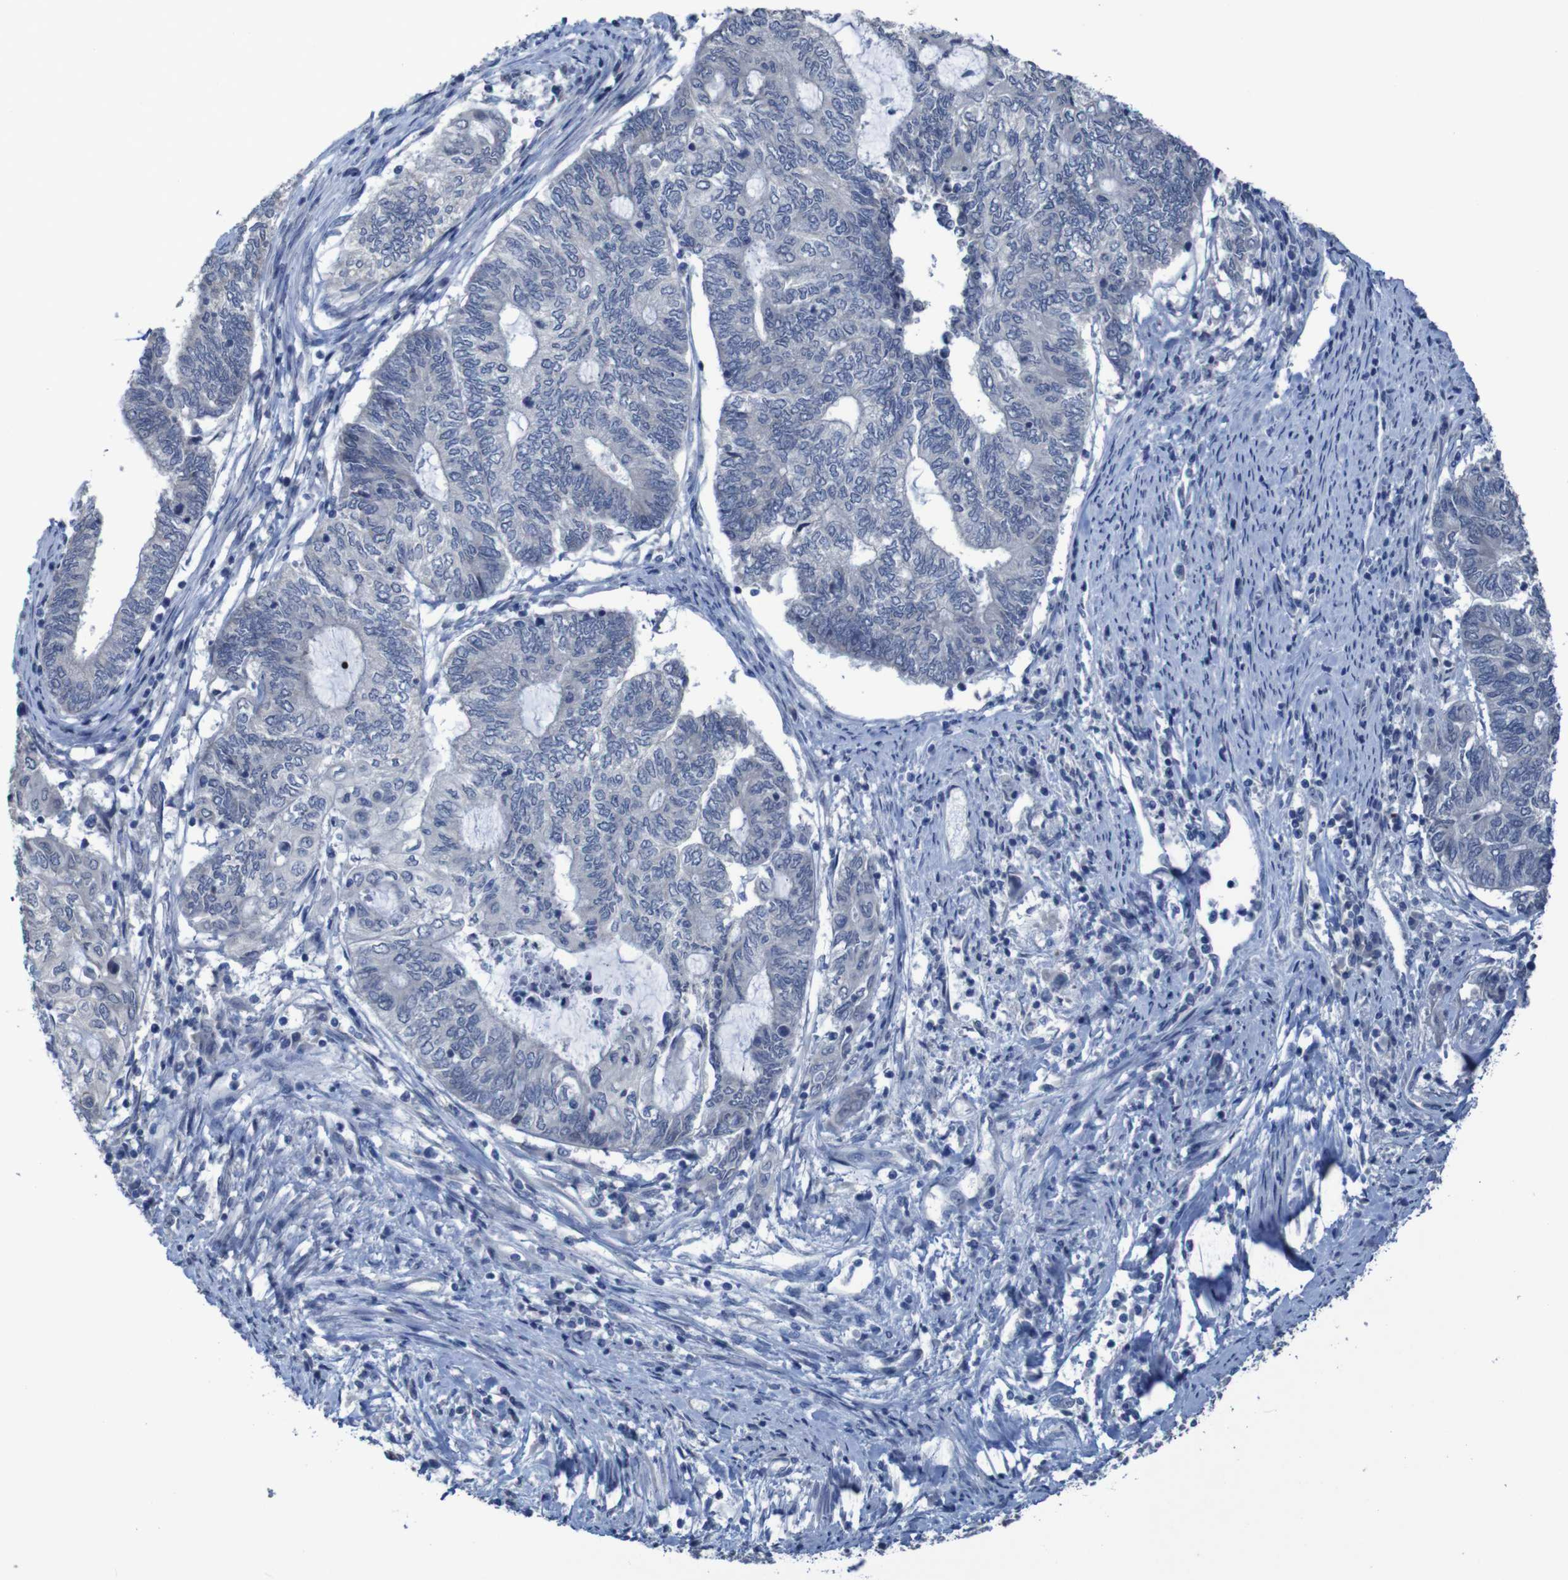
{"staining": {"intensity": "negative", "quantity": "none", "location": "none"}, "tissue": "endometrial cancer", "cell_type": "Tumor cells", "image_type": "cancer", "snomed": [{"axis": "morphology", "description": "Adenocarcinoma, NOS"}, {"axis": "topography", "description": "Uterus"}, {"axis": "topography", "description": "Endometrium"}], "caption": "Histopathology image shows no protein positivity in tumor cells of endometrial cancer tissue. Brightfield microscopy of immunohistochemistry stained with DAB (brown) and hematoxylin (blue), captured at high magnification.", "gene": "CLDN18", "patient": {"sex": "female", "age": 70}}